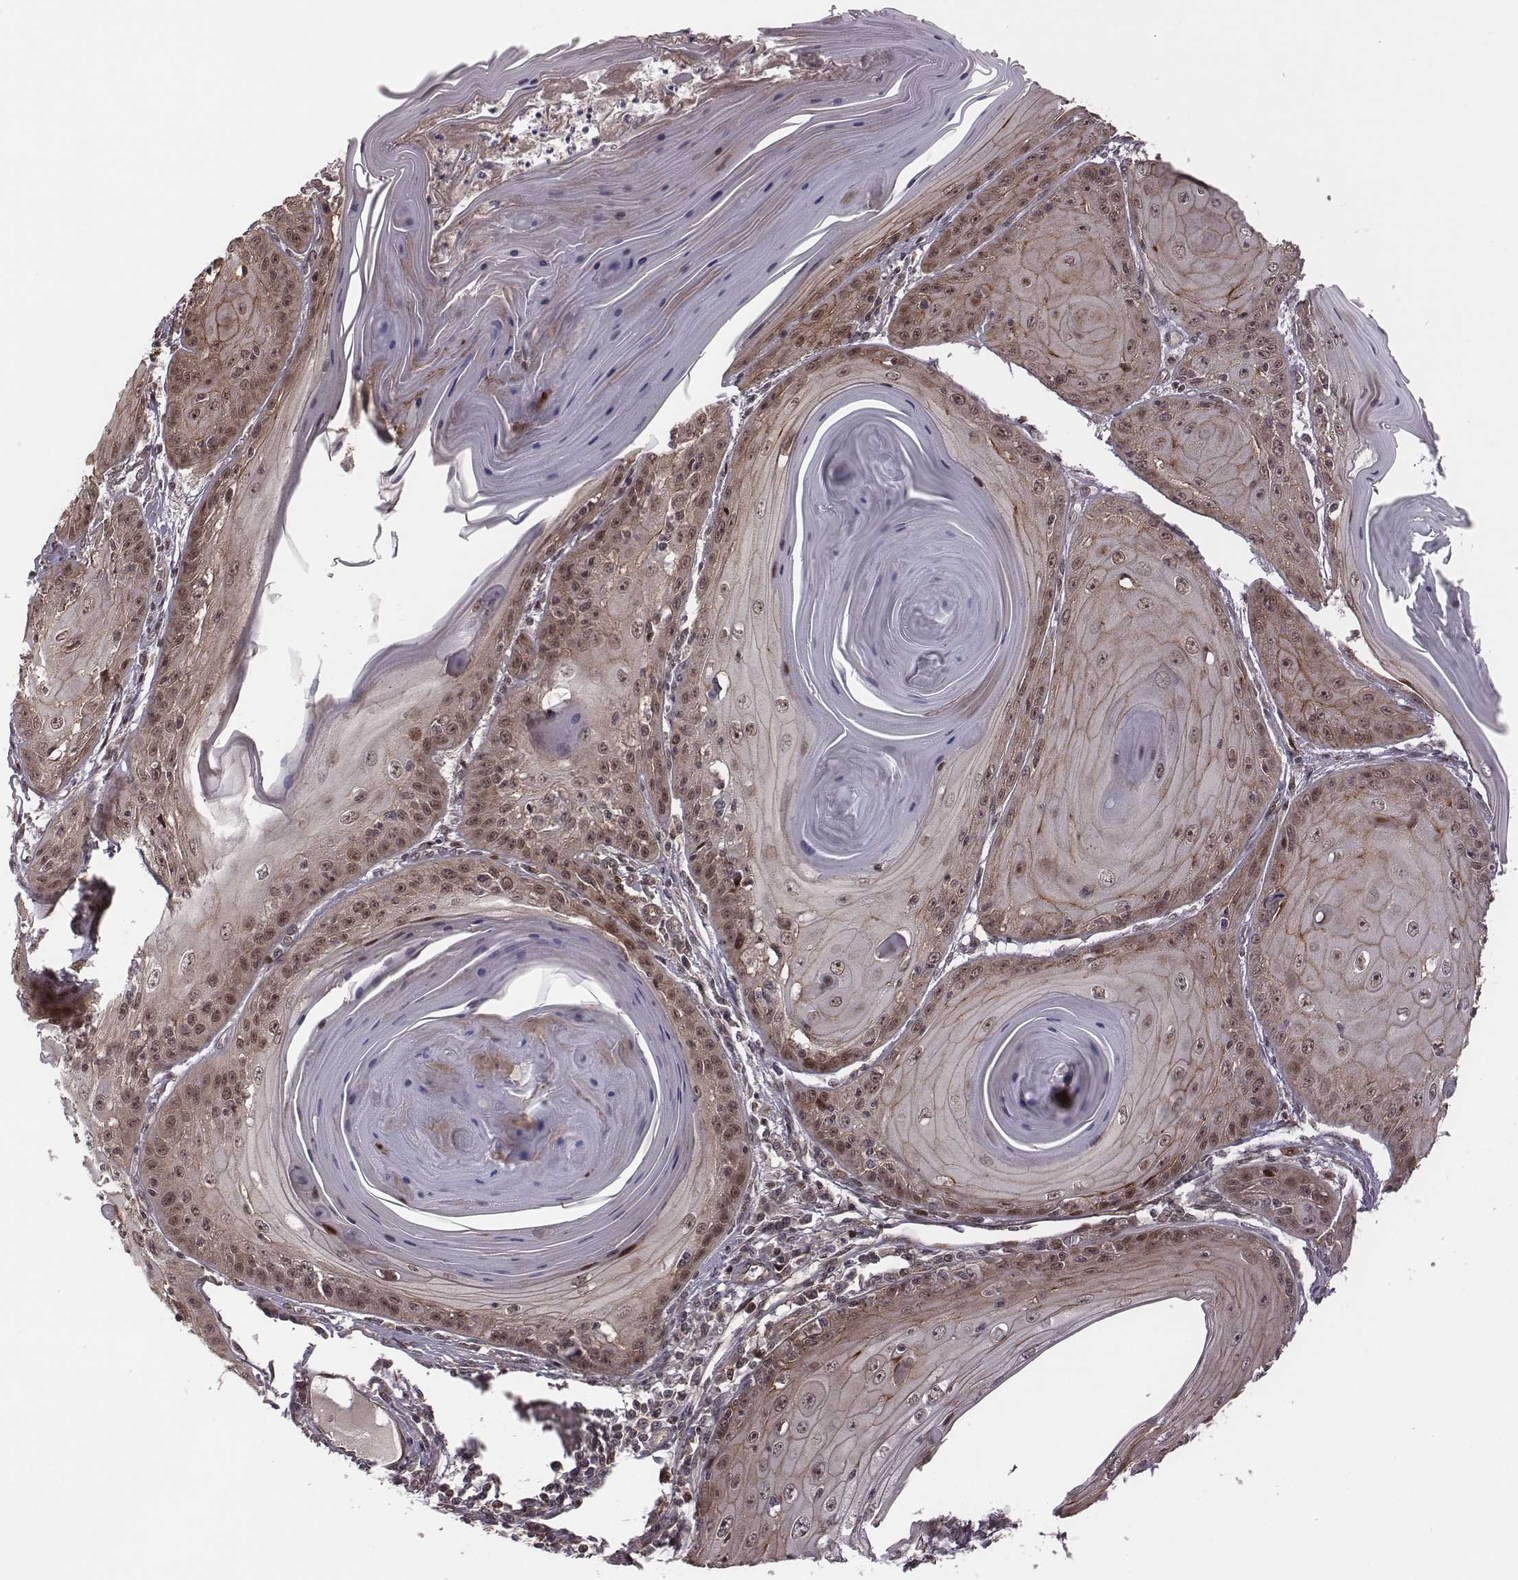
{"staining": {"intensity": "weak", "quantity": "25%-75%", "location": "cytoplasmic/membranous,nuclear"}, "tissue": "skin cancer", "cell_type": "Tumor cells", "image_type": "cancer", "snomed": [{"axis": "morphology", "description": "Squamous cell carcinoma, NOS"}, {"axis": "topography", "description": "Skin"}, {"axis": "topography", "description": "Vulva"}], "caption": "Tumor cells show low levels of weak cytoplasmic/membranous and nuclear expression in about 25%-75% of cells in skin cancer. The staining was performed using DAB (3,3'-diaminobenzidine), with brown indicating positive protein expression. Nuclei are stained blue with hematoxylin.", "gene": "RPL3", "patient": {"sex": "female", "age": 85}}